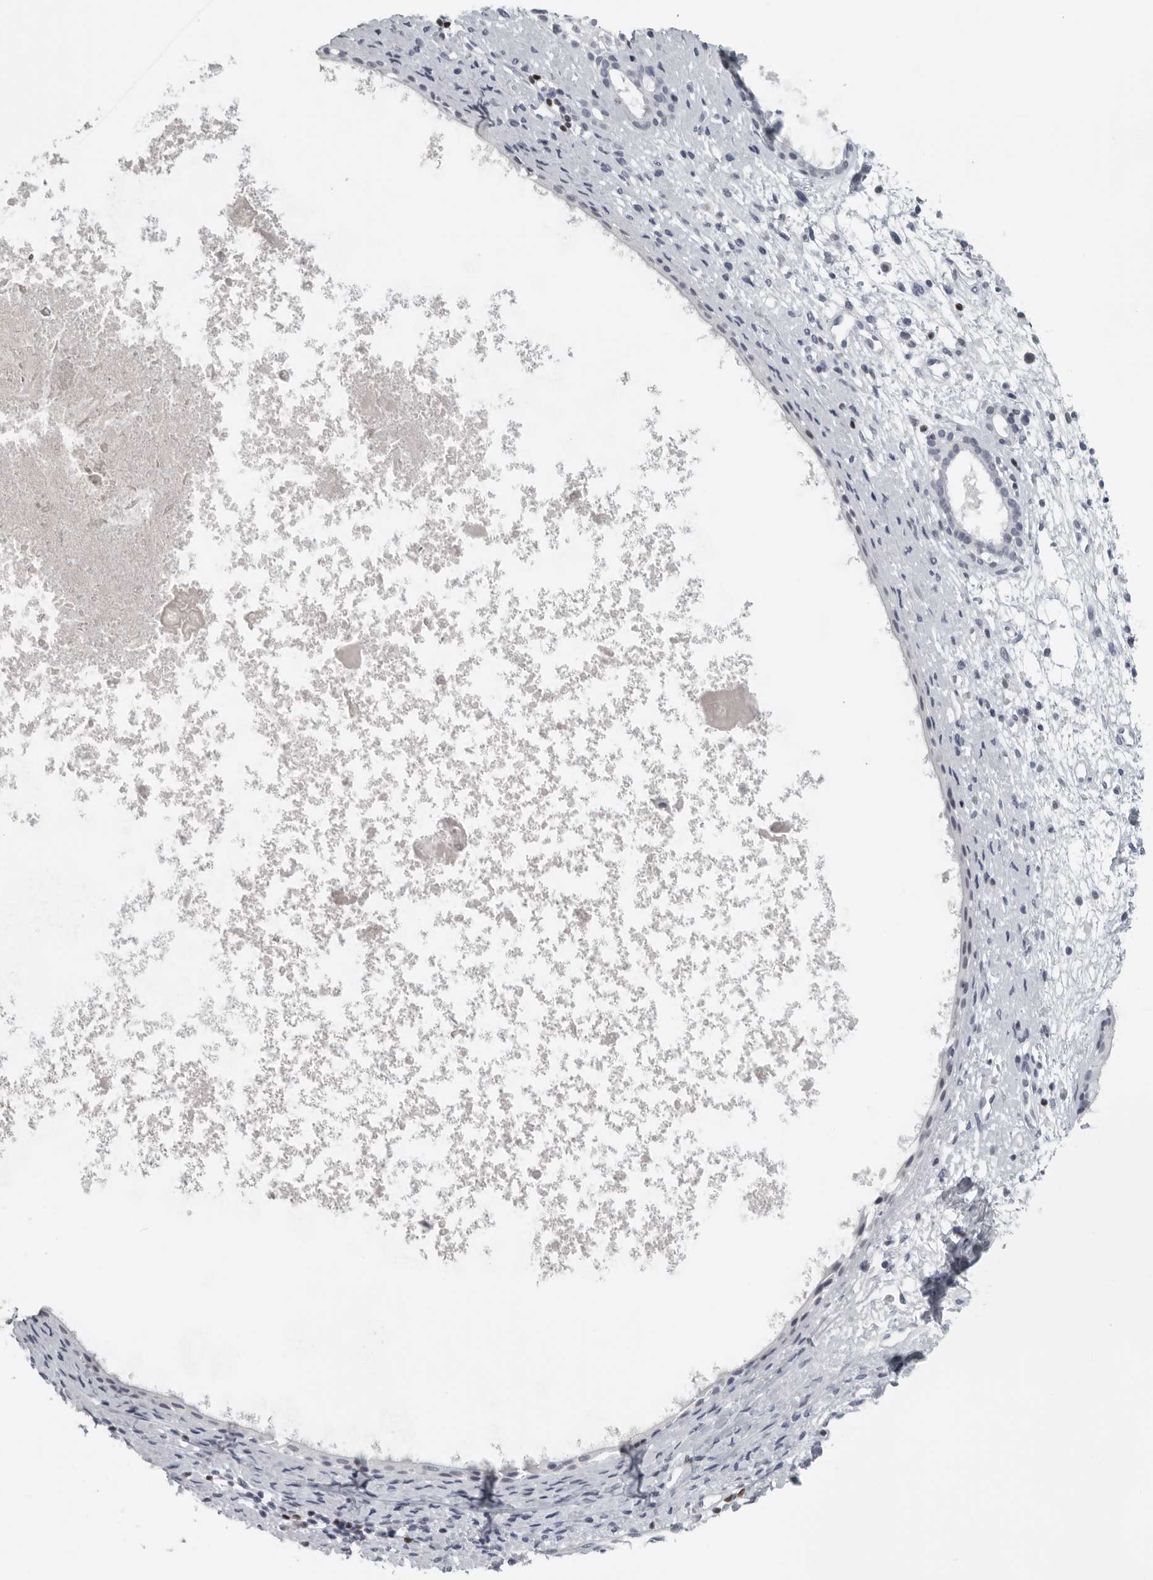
{"staining": {"intensity": "negative", "quantity": "none", "location": "none"}, "tissue": "nasopharynx", "cell_type": "Respiratory epithelial cells", "image_type": "normal", "snomed": [{"axis": "morphology", "description": "Normal tissue, NOS"}, {"axis": "topography", "description": "Nasopharynx"}], "caption": "IHC micrograph of benign nasopharynx: nasopharynx stained with DAB (3,3'-diaminobenzidine) displays no significant protein positivity in respiratory epithelial cells.", "gene": "SATB2", "patient": {"sex": "male", "age": 22}}